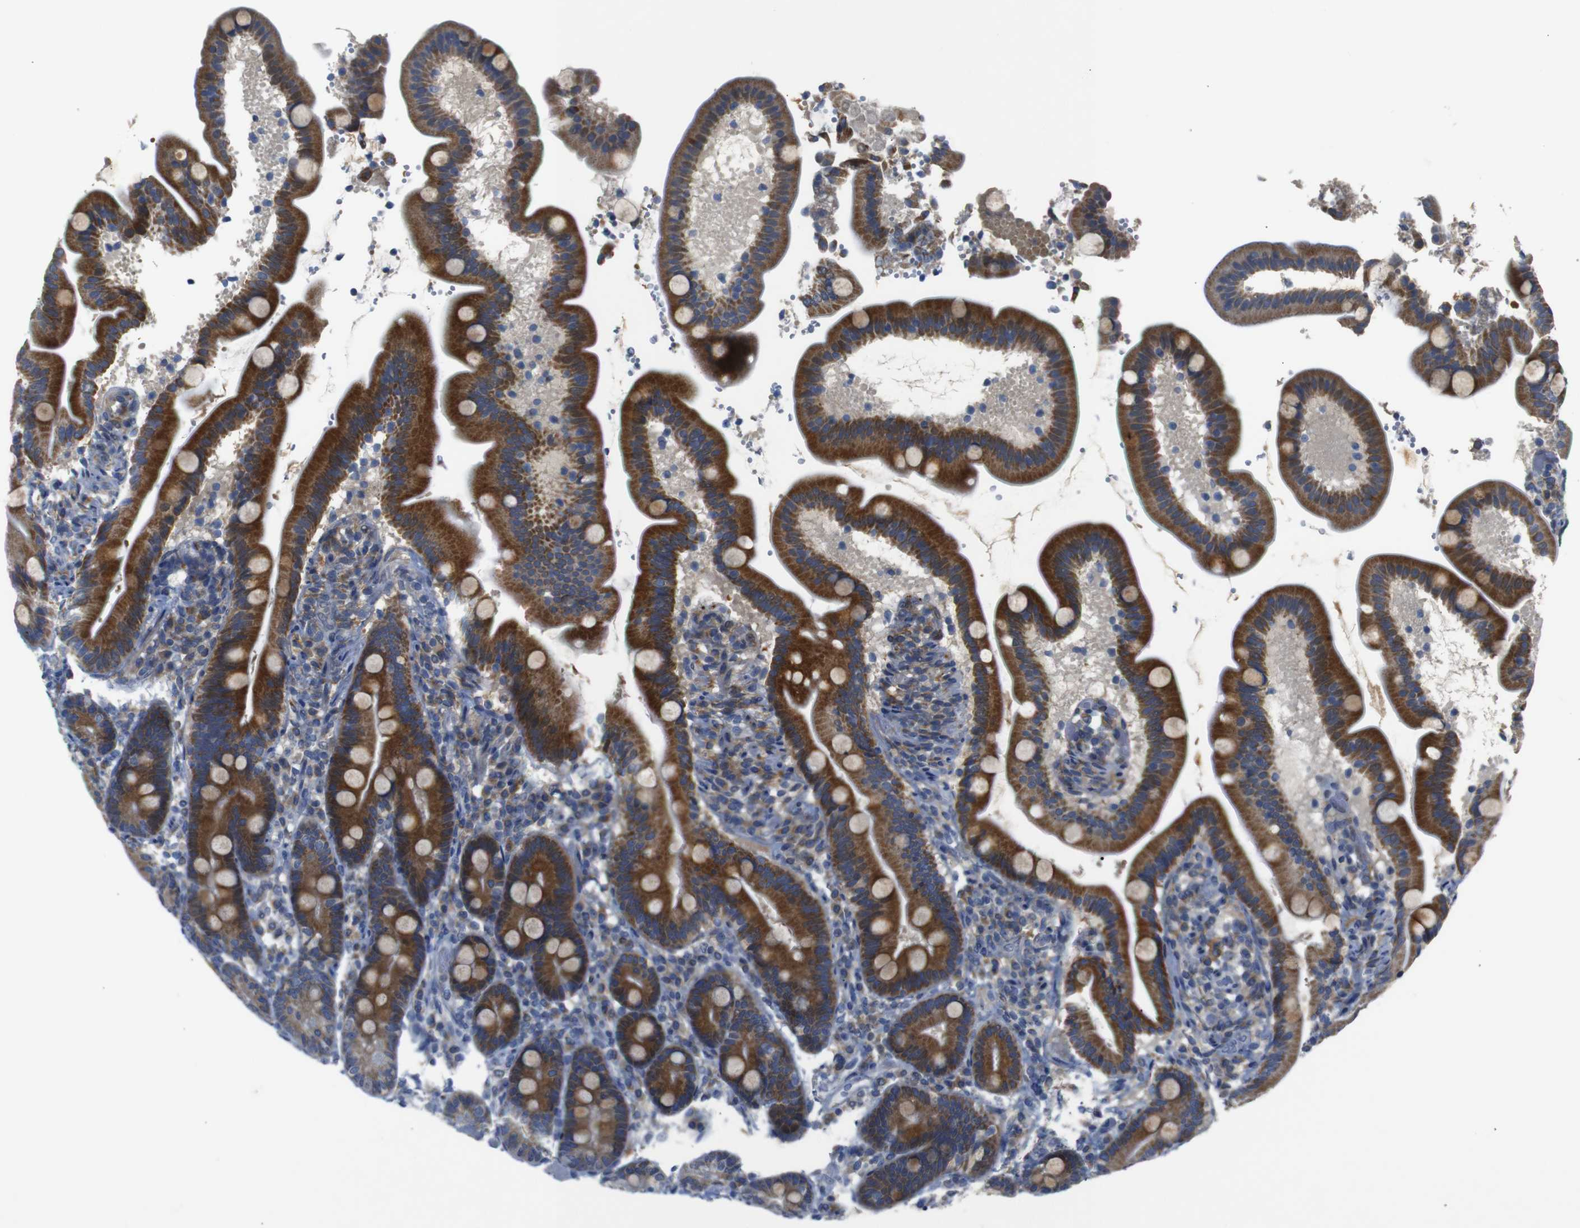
{"staining": {"intensity": "strong", "quantity": ">75%", "location": "cytoplasmic/membranous"}, "tissue": "duodenum", "cell_type": "Glandular cells", "image_type": "normal", "snomed": [{"axis": "morphology", "description": "Normal tissue, NOS"}, {"axis": "topography", "description": "Duodenum"}], "caption": "Immunohistochemistry (IHC) histopathology image of benign duodenum stained for a protein (brown), which shows high levels of strong cytoplasmic/membranous positivity in approximately >75% of glandular cells.", "gene": "CHST10", "patient": {"sex": "male", "age": 54}}